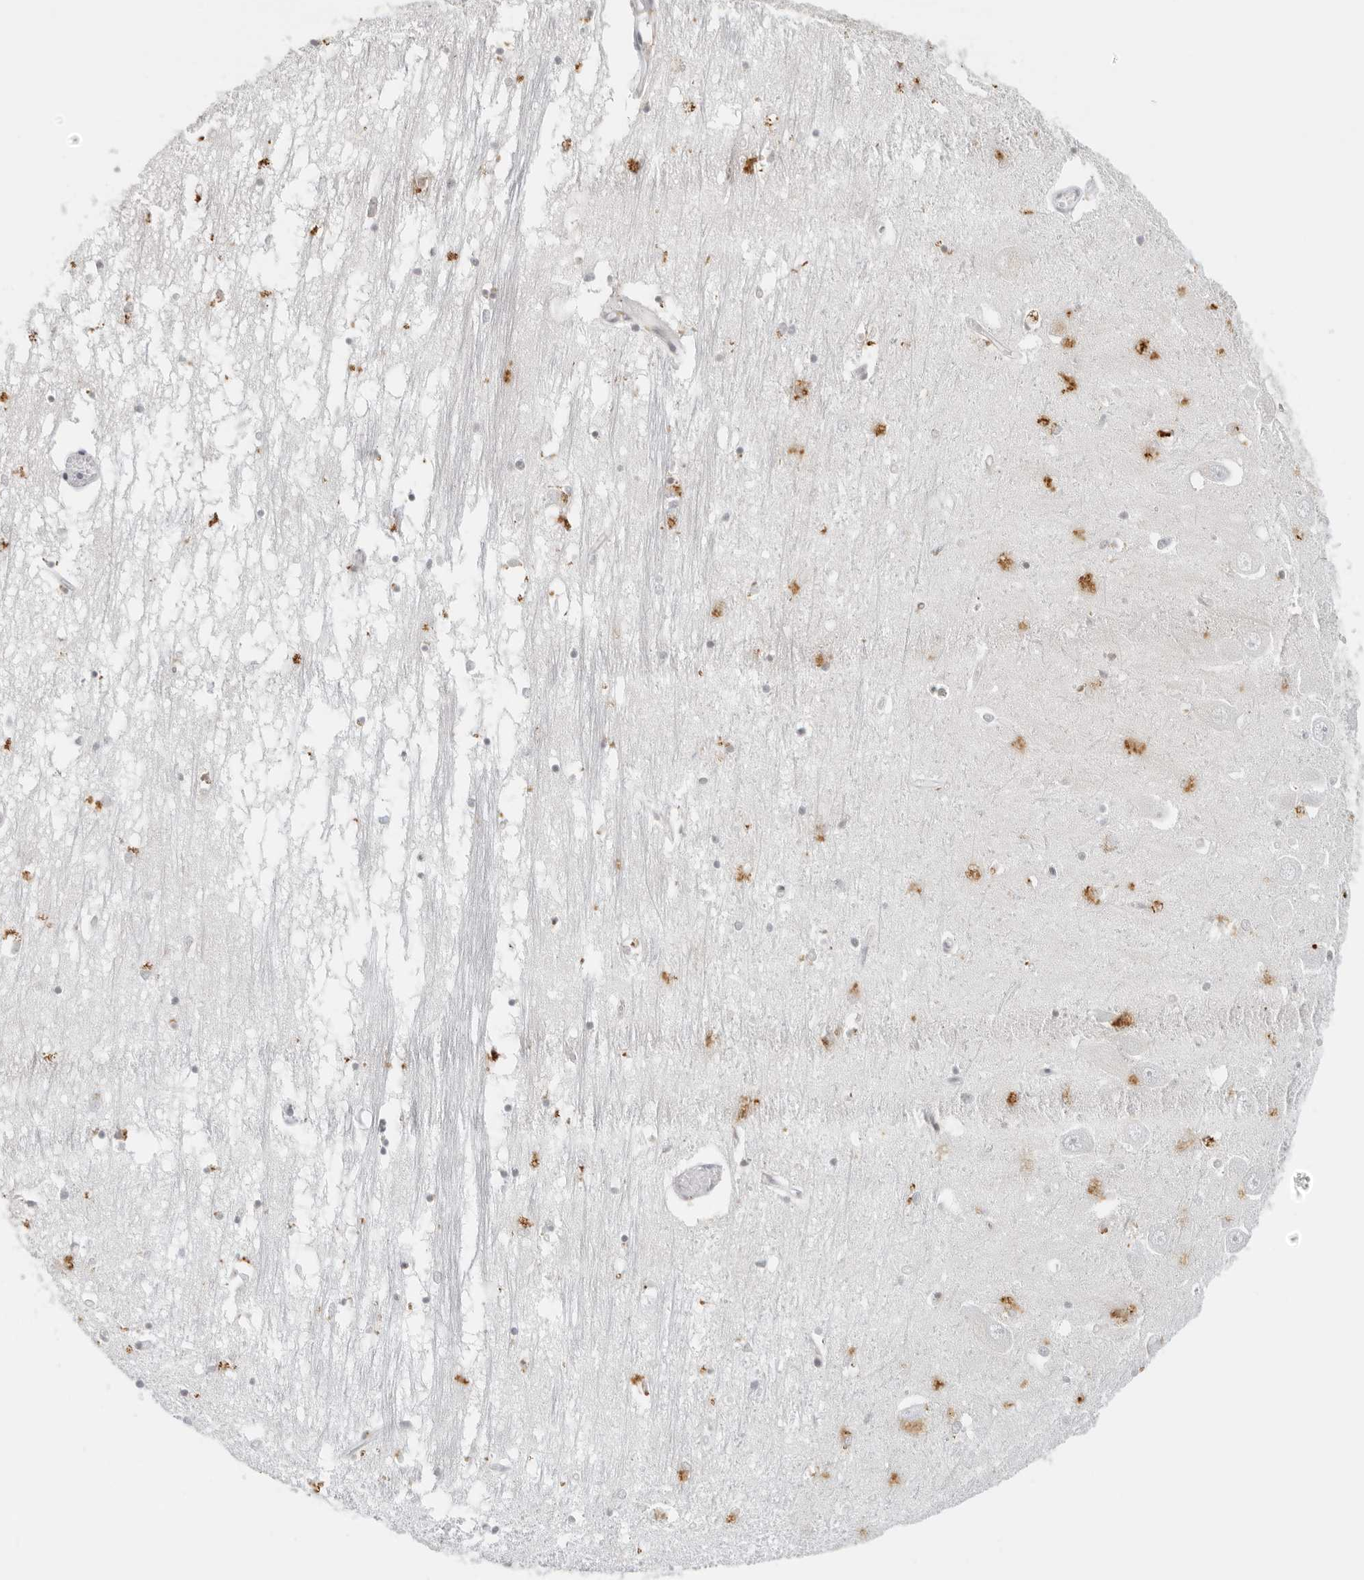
{"staining": {"intensity": "negative", "quantity": "none", "location": "none"}, "tissue": "hippocampus", "cell_type": "Glial cells", "image_type": "normal", "snomed": [{"axis": "morphology", "description": "Normal tissue, NOS"}, {"axis": "topography", "description": "Hippocampus"}], "caption": "Benign hippocampus was stained to show a protein in brown. There is no significant positivity in glial cells. (DAB IHC visualized using brightfield microscopy, high magnification).", "gene": "ZNF678", "patient": {"sex": "male", "age": 70}}